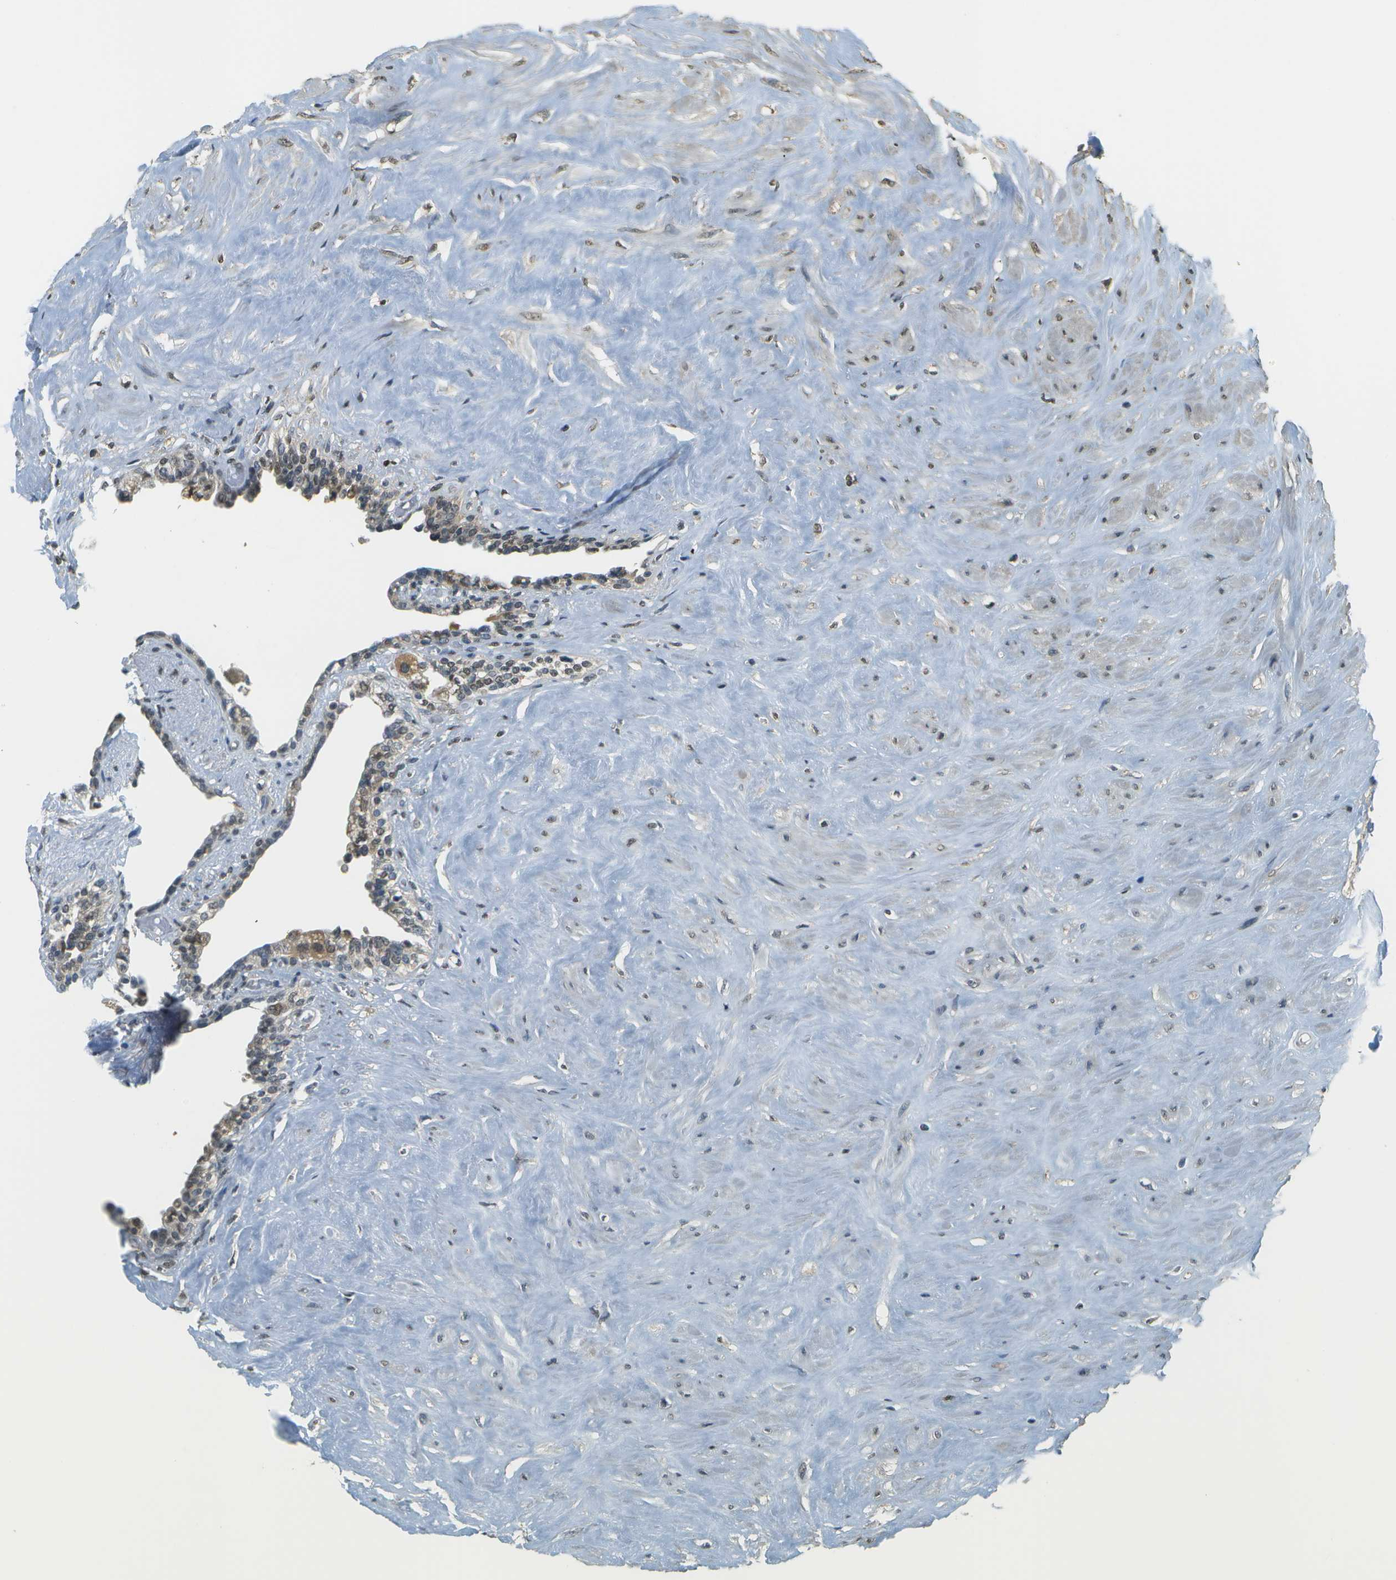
{"staining": {"intensity": "weak", "quantity": ">75%", "location": "cytoplasmic/membranous,nuclear"}, "tissue": "seminal vesicle", "cell_type": "Glandular cells", "image_type": "normal", "snomed": [{"axis": "morphology", "description": "Normal tissue, NOS"}, {"axis": "topography", "description": "Seminal veicle"}], "caption": "Seminal vesicle stained for a protein (brown) reveals weak cytoplasmic/membranous,nuclear positive expression in about >75% of glandular cells.", "gene": "ABL2", "patient": {"sex": "male", "age": 63}}